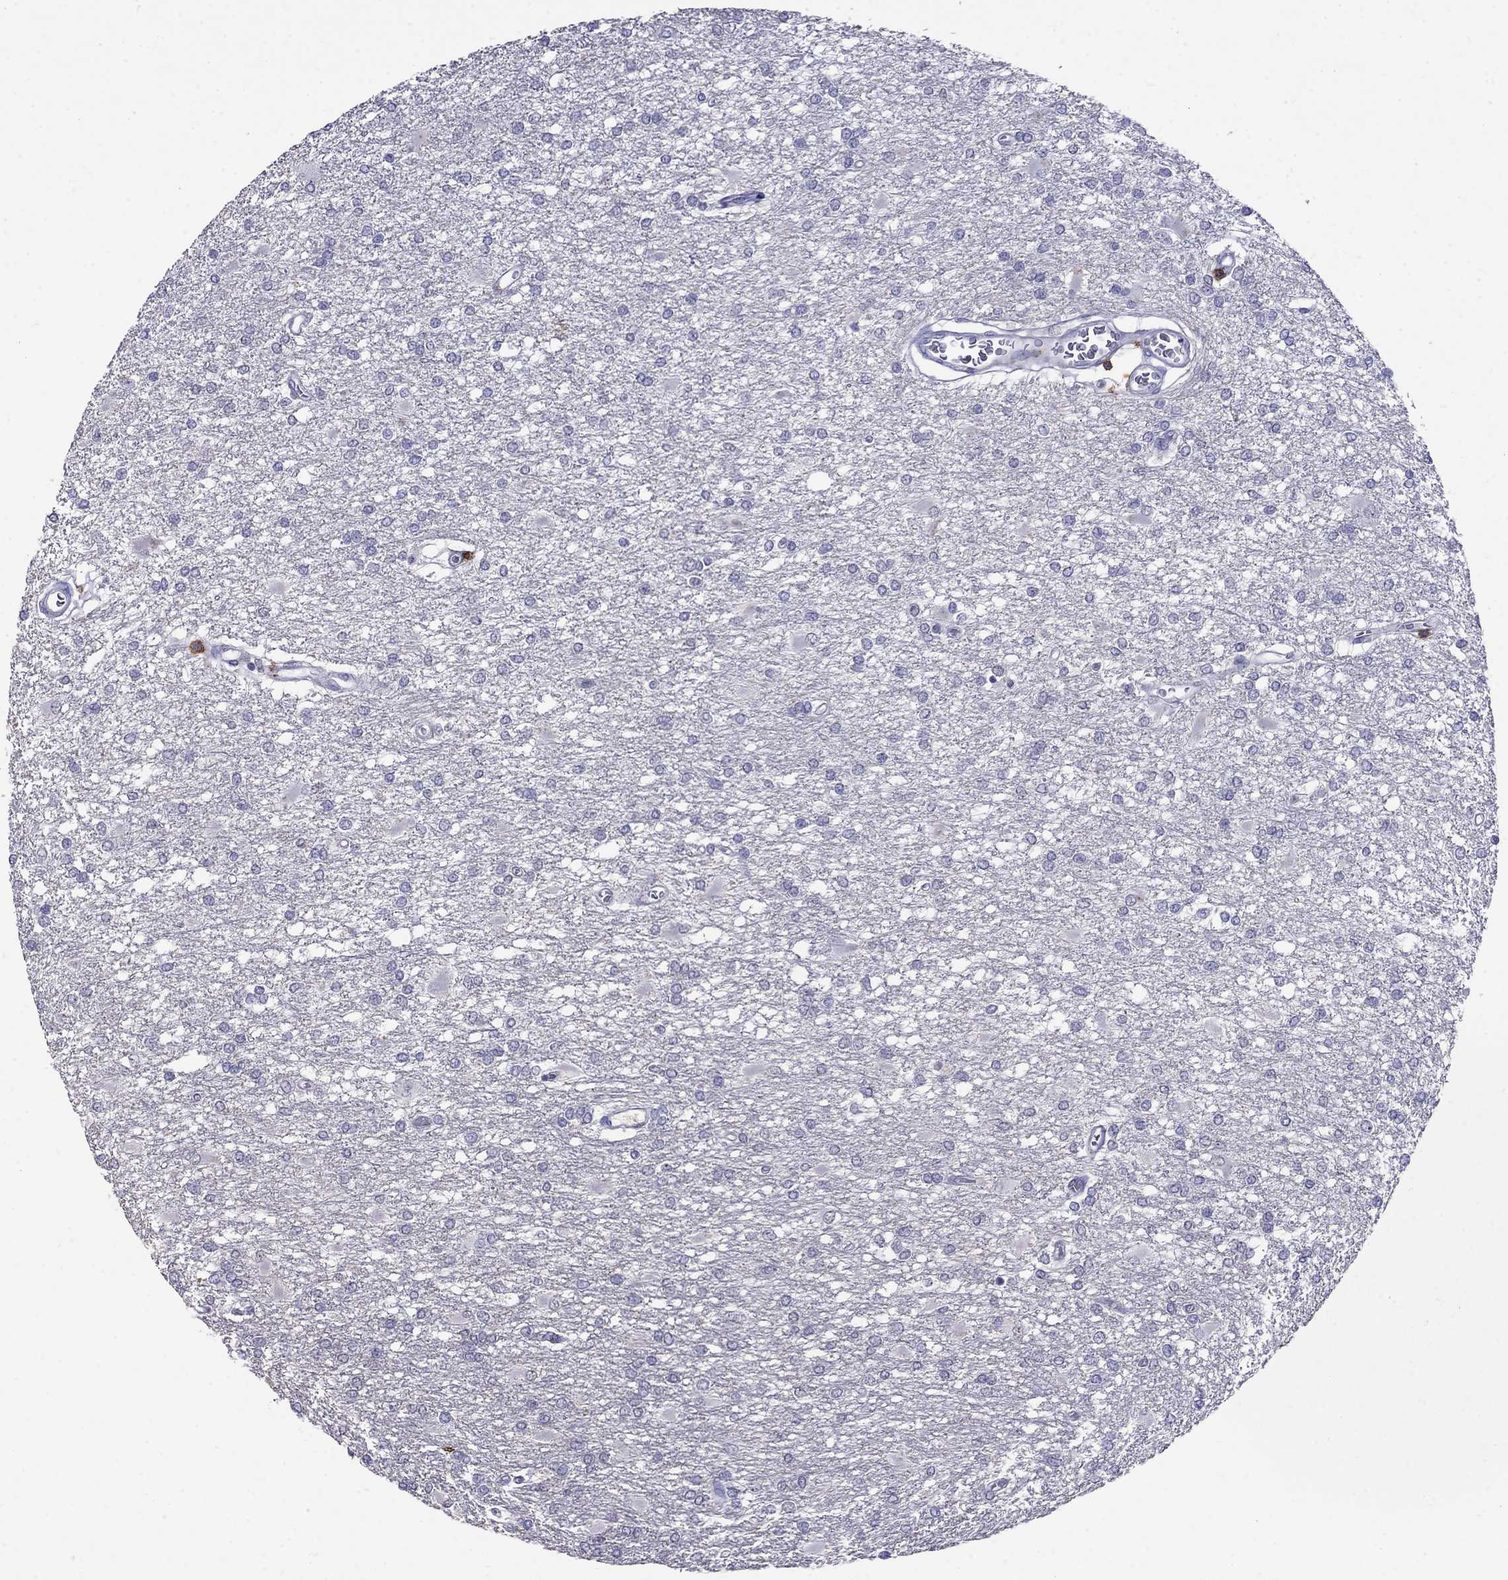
{"staining": {"intensity": "negative", "quantity": "none", "location": "none"}, "tissue": "glioma", "cell_type": "Tumor cells", "image_type": "cancer", "snomed": [{"axis": "morphology", "description": "Glioma, malignant, High grade"}, {"axis": "topography", "description": "Cerebral cortex"}], "caption": "DAB immunohistochemical staining of malignant glioma (high-grade) shows no significant staining in tumor cells.", "gene": "CD8B", "patient": {"sex": "male", "age": 79}}